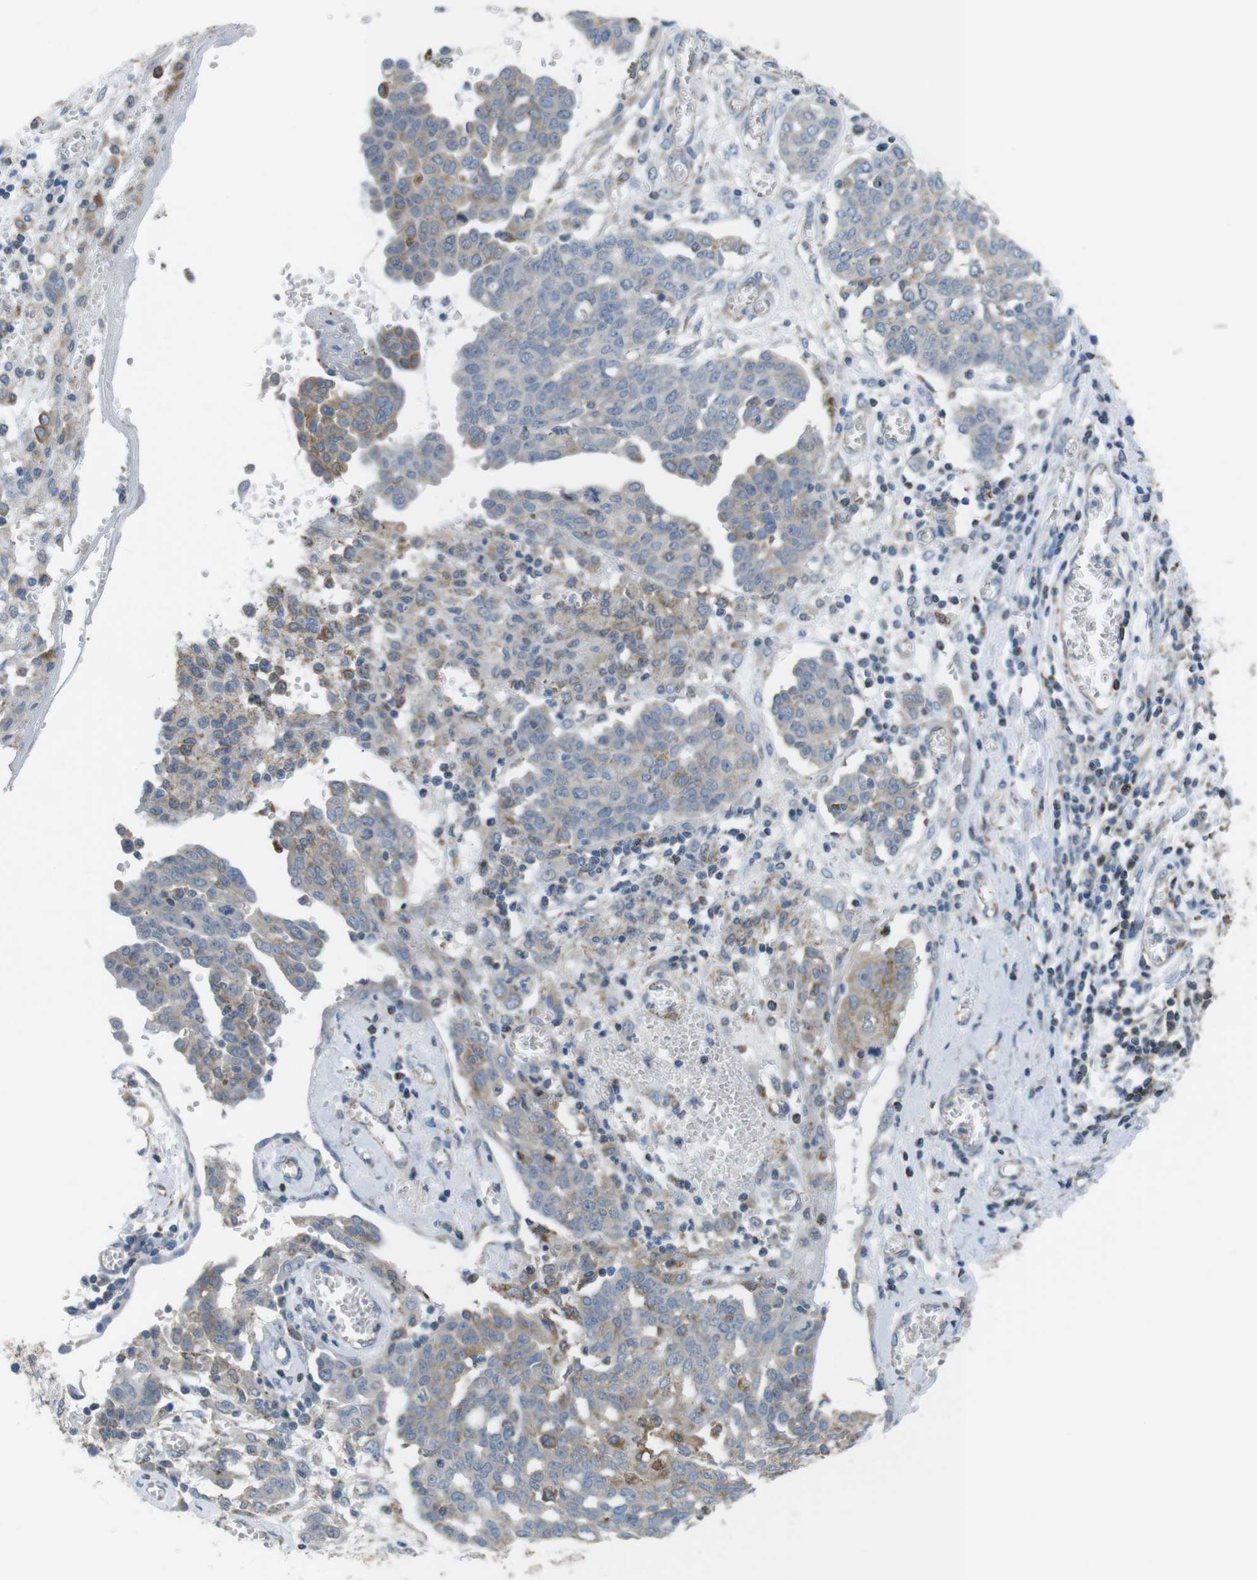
{"staining": {"intensity": "weak", "quantity": "<25%", "location": "cytoplasmic/membranous"}, "tissue": "ovarian cancer", "cell_type": "Tumor cells", "image_type": "cancer", "snomed": [{"axis": "morphology", "description": "Cystadenocarcinoma, serous, NOS"}, {"axis": "topography", "description": "Soft tissue"}, {"axis": "topography", "description": "Ovary"}], "caption": "Immunohistochemical staining of human ovarian cancer (serous cystadenocarcinoma) demonstrates no significant staining in tumor cells.", "gene": "GRIK2", "patient": {"sex": "female", "age": 57}}